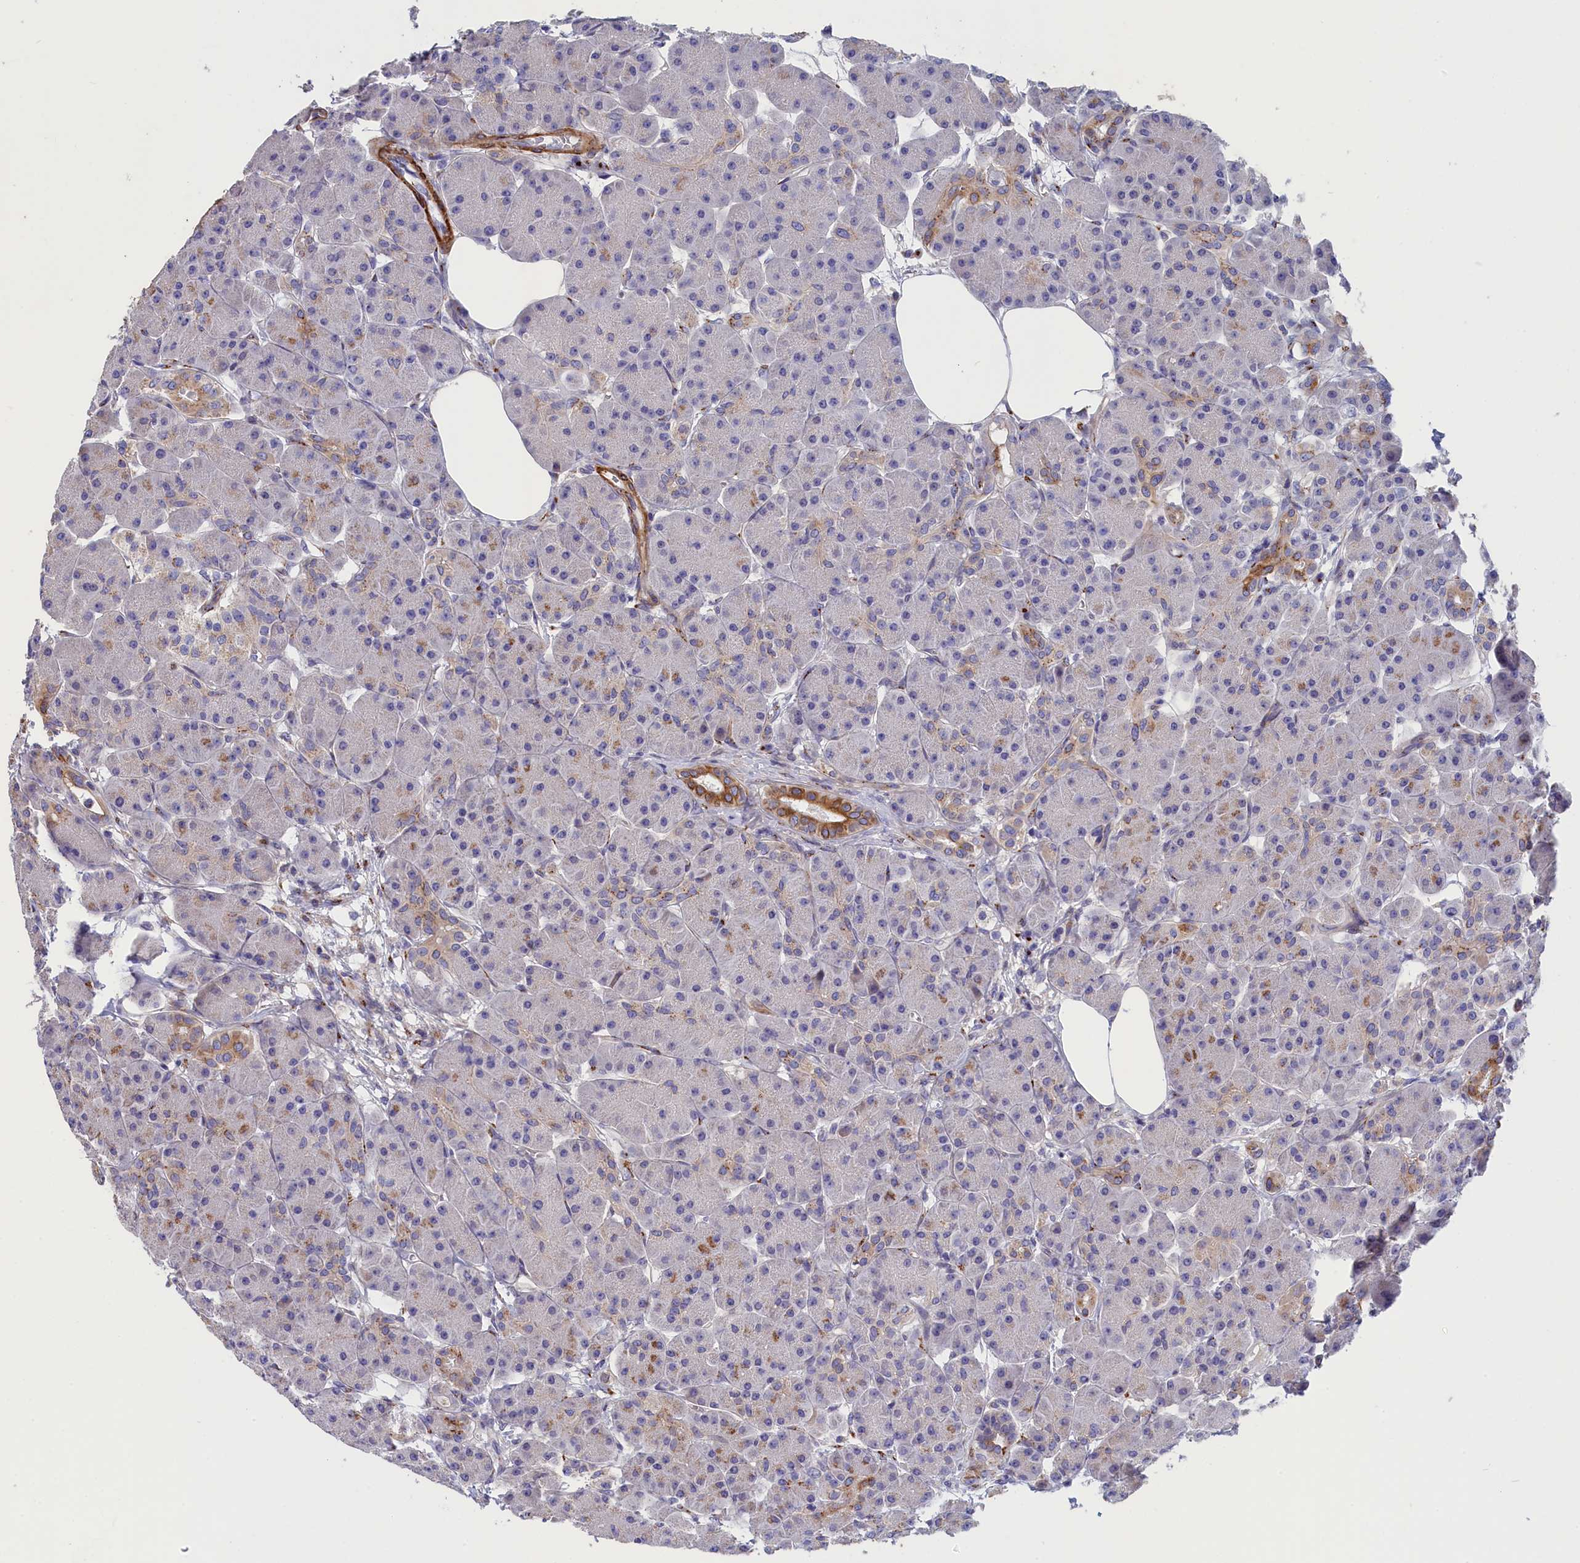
{"staining": {"intensity": "moderate", "quantity": "25%-75%", "location": "cytoplasmic/membranous"}, "tissue": "pancreas", "cell_type": "Exocrine glandular cells", "image_type": "normal", "snomed": [{"axis": "morphology", "description": "Normal tissue, NOS"}, {"axis": "topography", "description": "Pancreas"}], "caption": "Immunohistochemical staining of benign pancreas reveals medium levels of moderate cytoplasmic/membranous expression in about 25%-75% of exocrine glandular cells. (DAB IHC, brown staining for protein, blue staining for nuclei).", "gene": "TUBGCP4", "patient": {"sex": "male", "age": 63}}